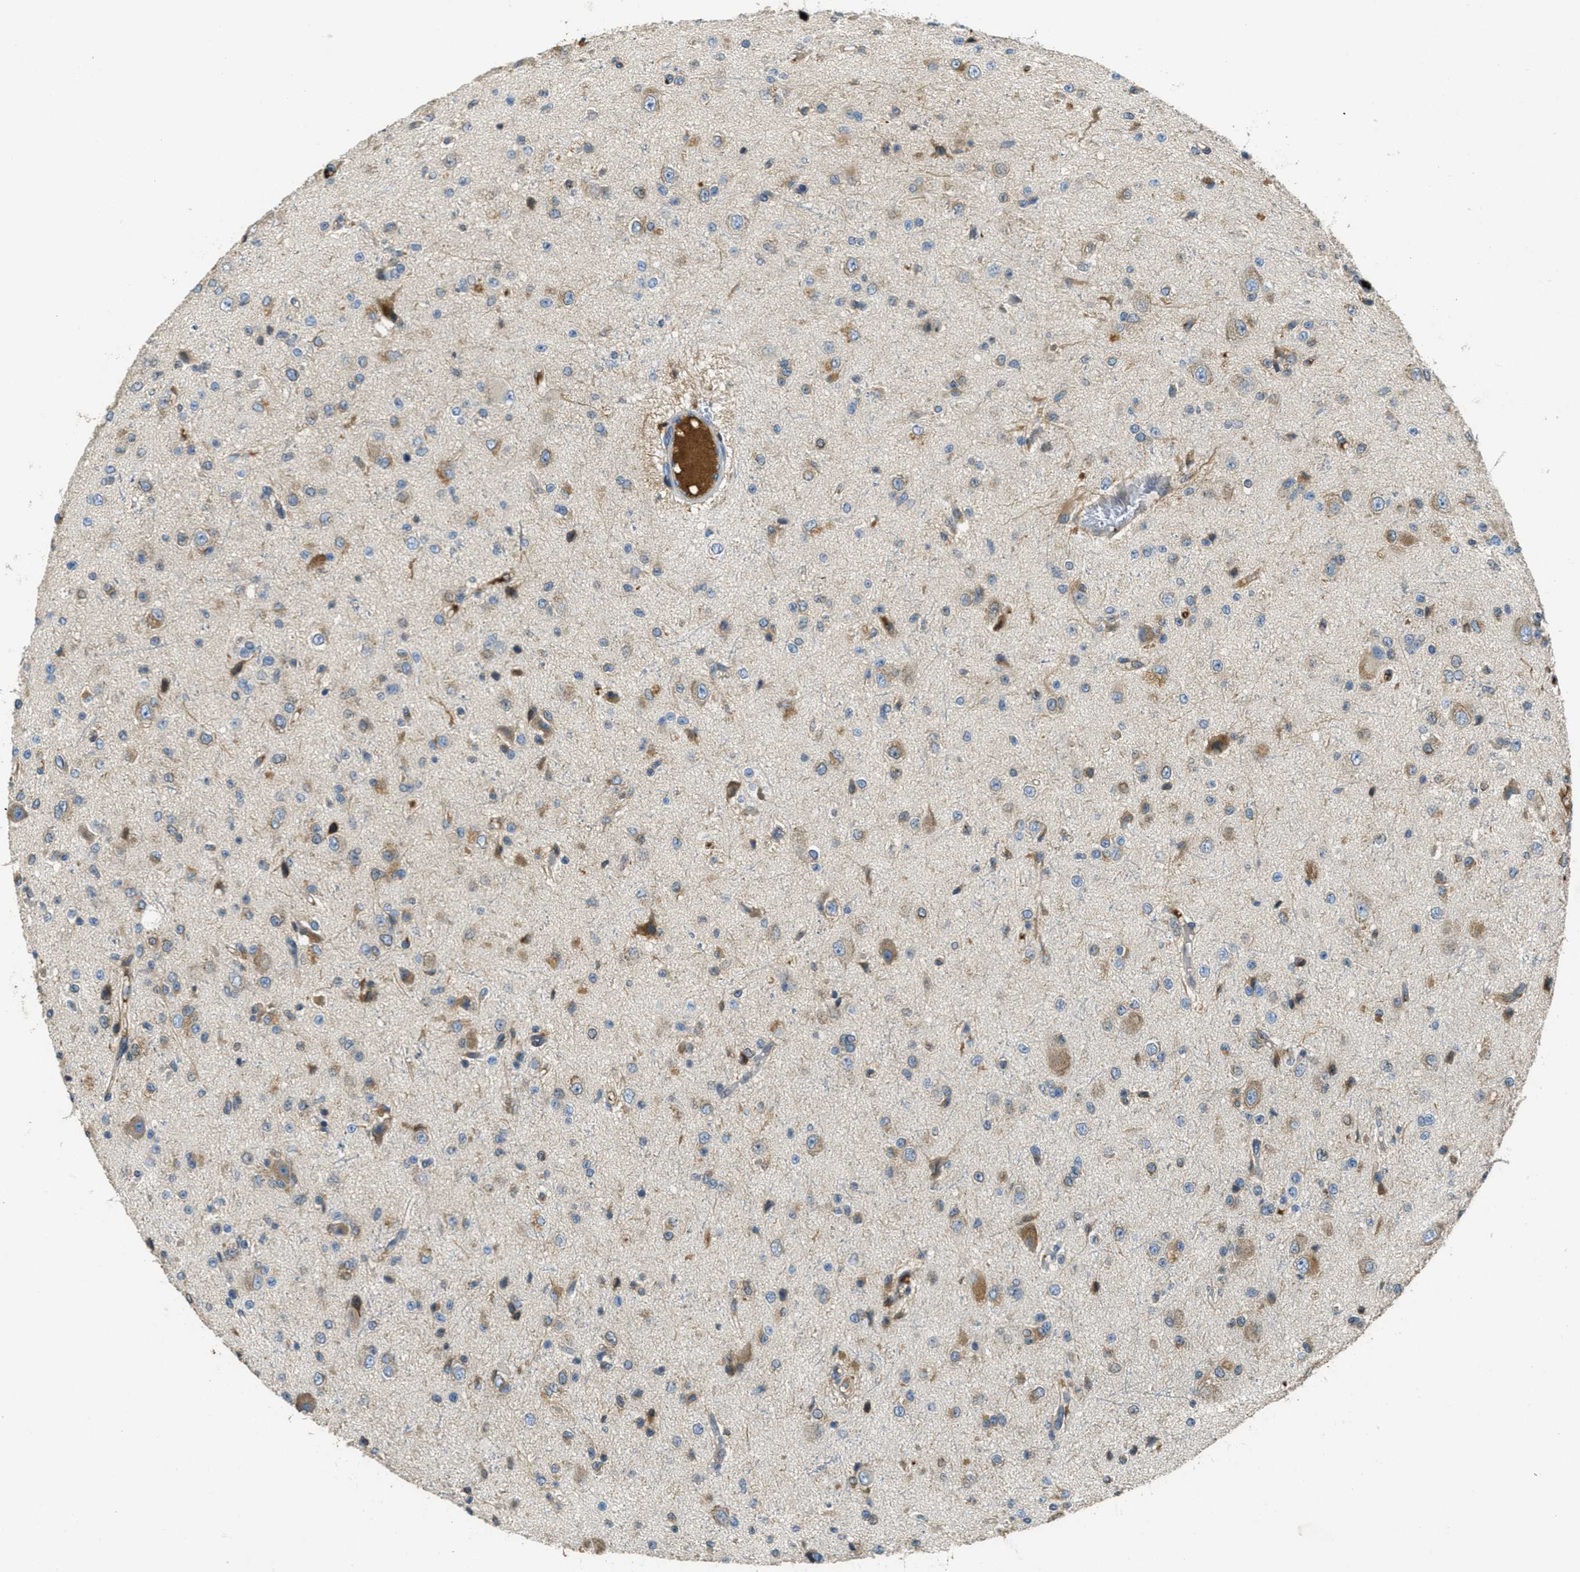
{"staining": {"intensity": "moderate", "quantity": "<25%", "location": "cytoplasmic/membranous"}, "tissue": "glioma", "cell_type": "Tumor cells", "image_type": "cancer", "snomed": [{"axis": "morphology", "description": "Glioma, malignant, High grade"}, {"axis": "topography", "description": "pancreas cauda"}], "caption": "Moderate cytoplasmic/membranous expression is appreciated in about <25% of tumor cells in glioma. The staining was performed using DAB, with brown indicating positive protein expression. Nuclei are stained blue with hematoxylin.", "gene": "MPDU1", "patient": {"sex": "male", "age": 60}}